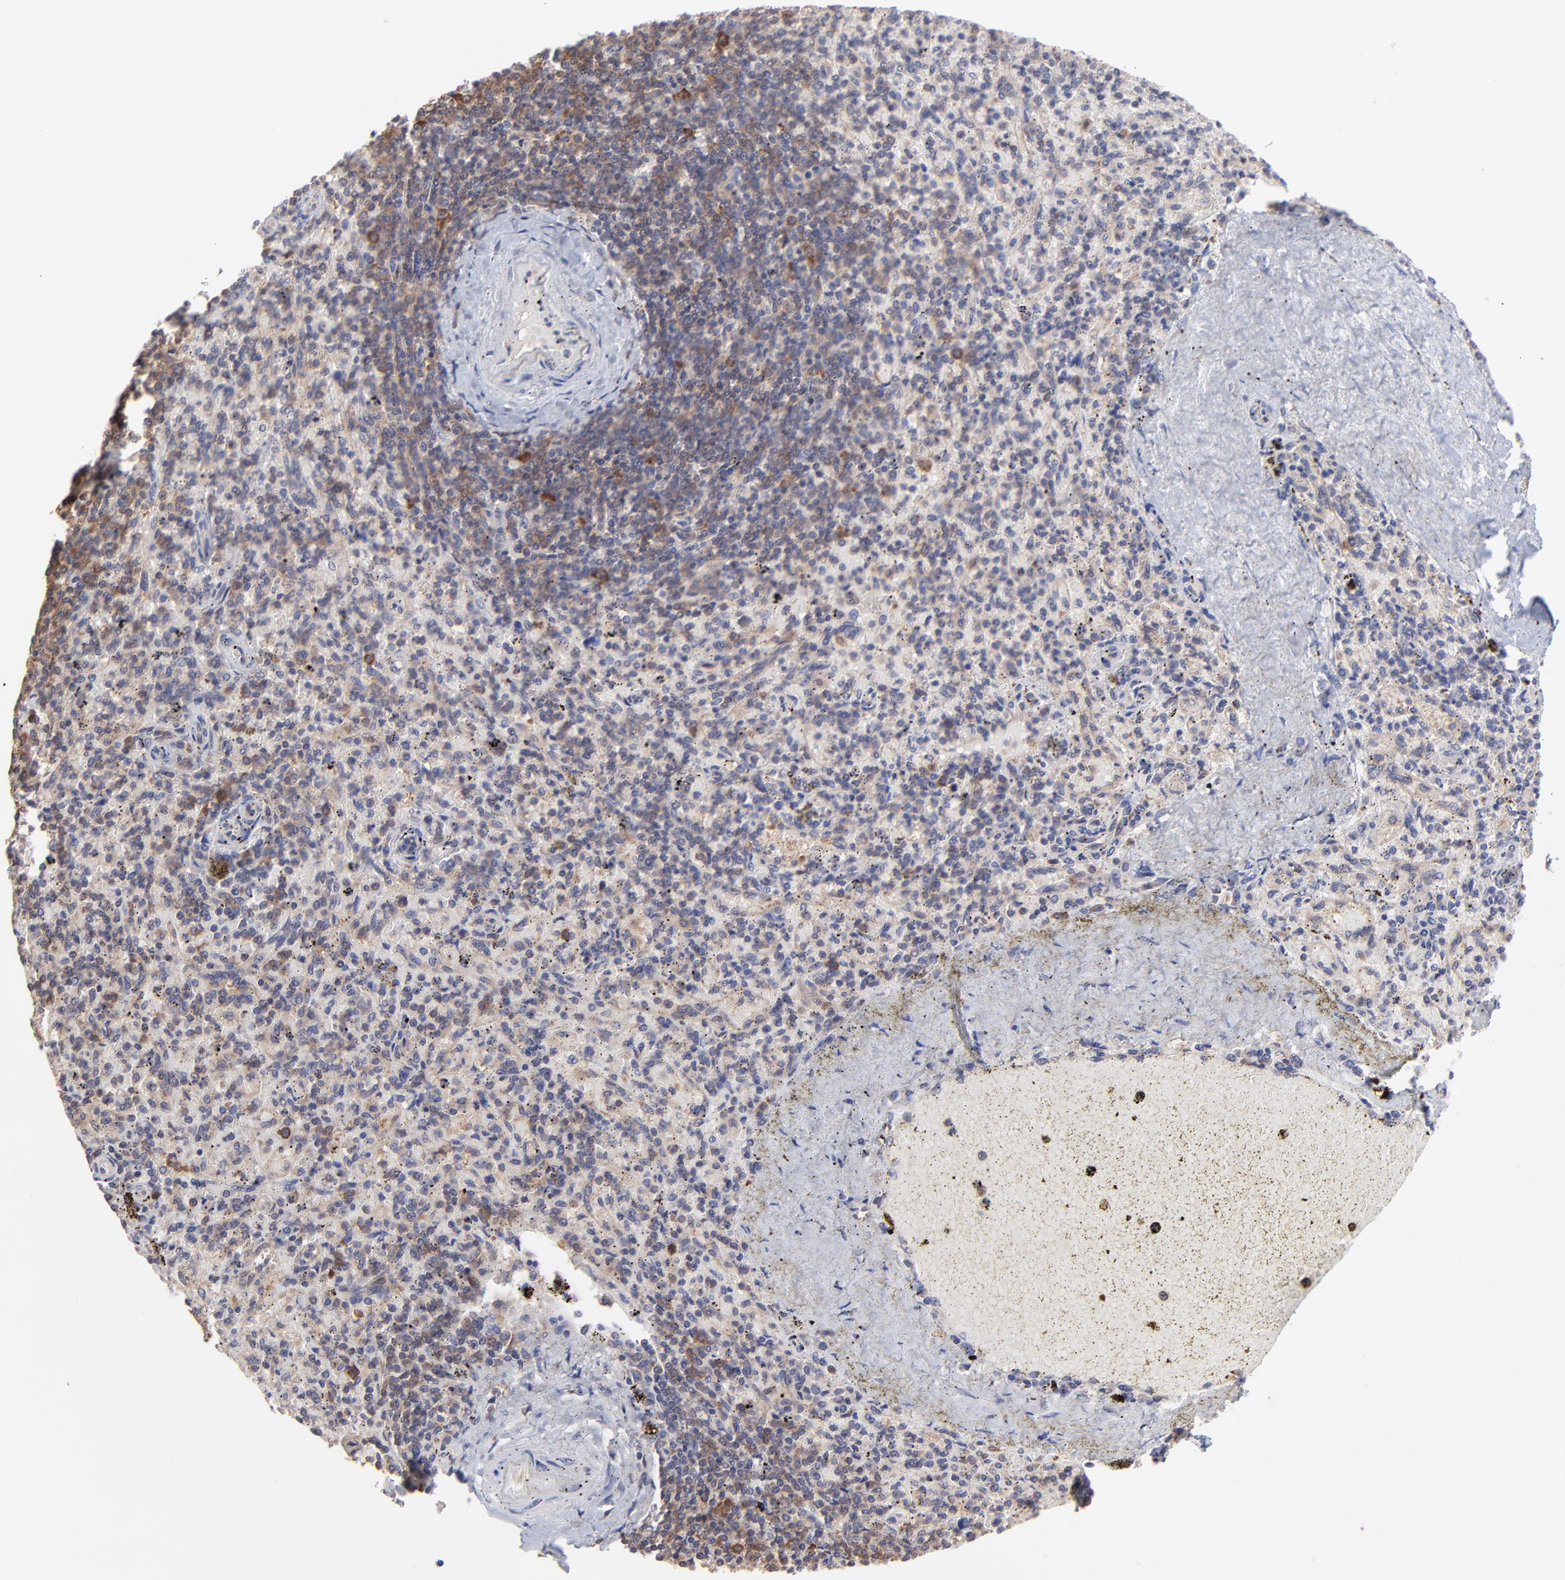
{"staining": {"intensity": "moderate", "quantity": "<25%", "location": "cytoplasmic/membranous"}, "tissue": "spleen", "cell_type": "Cells in red pulp", "image_type": "normal", "snomed": [{"axis": "morphology", "description": "Normal tissue, NOS"}, {"axis": "topography", "description": "Spleen"}], "caption": "Immunohistochemical staining of benign spleen exhibits low levels of moderate cytoplasmic/membranous expression in about <25% of cells in red pulp.", "gene": "GART", "patient": {"sex": "female", "age": 43}}